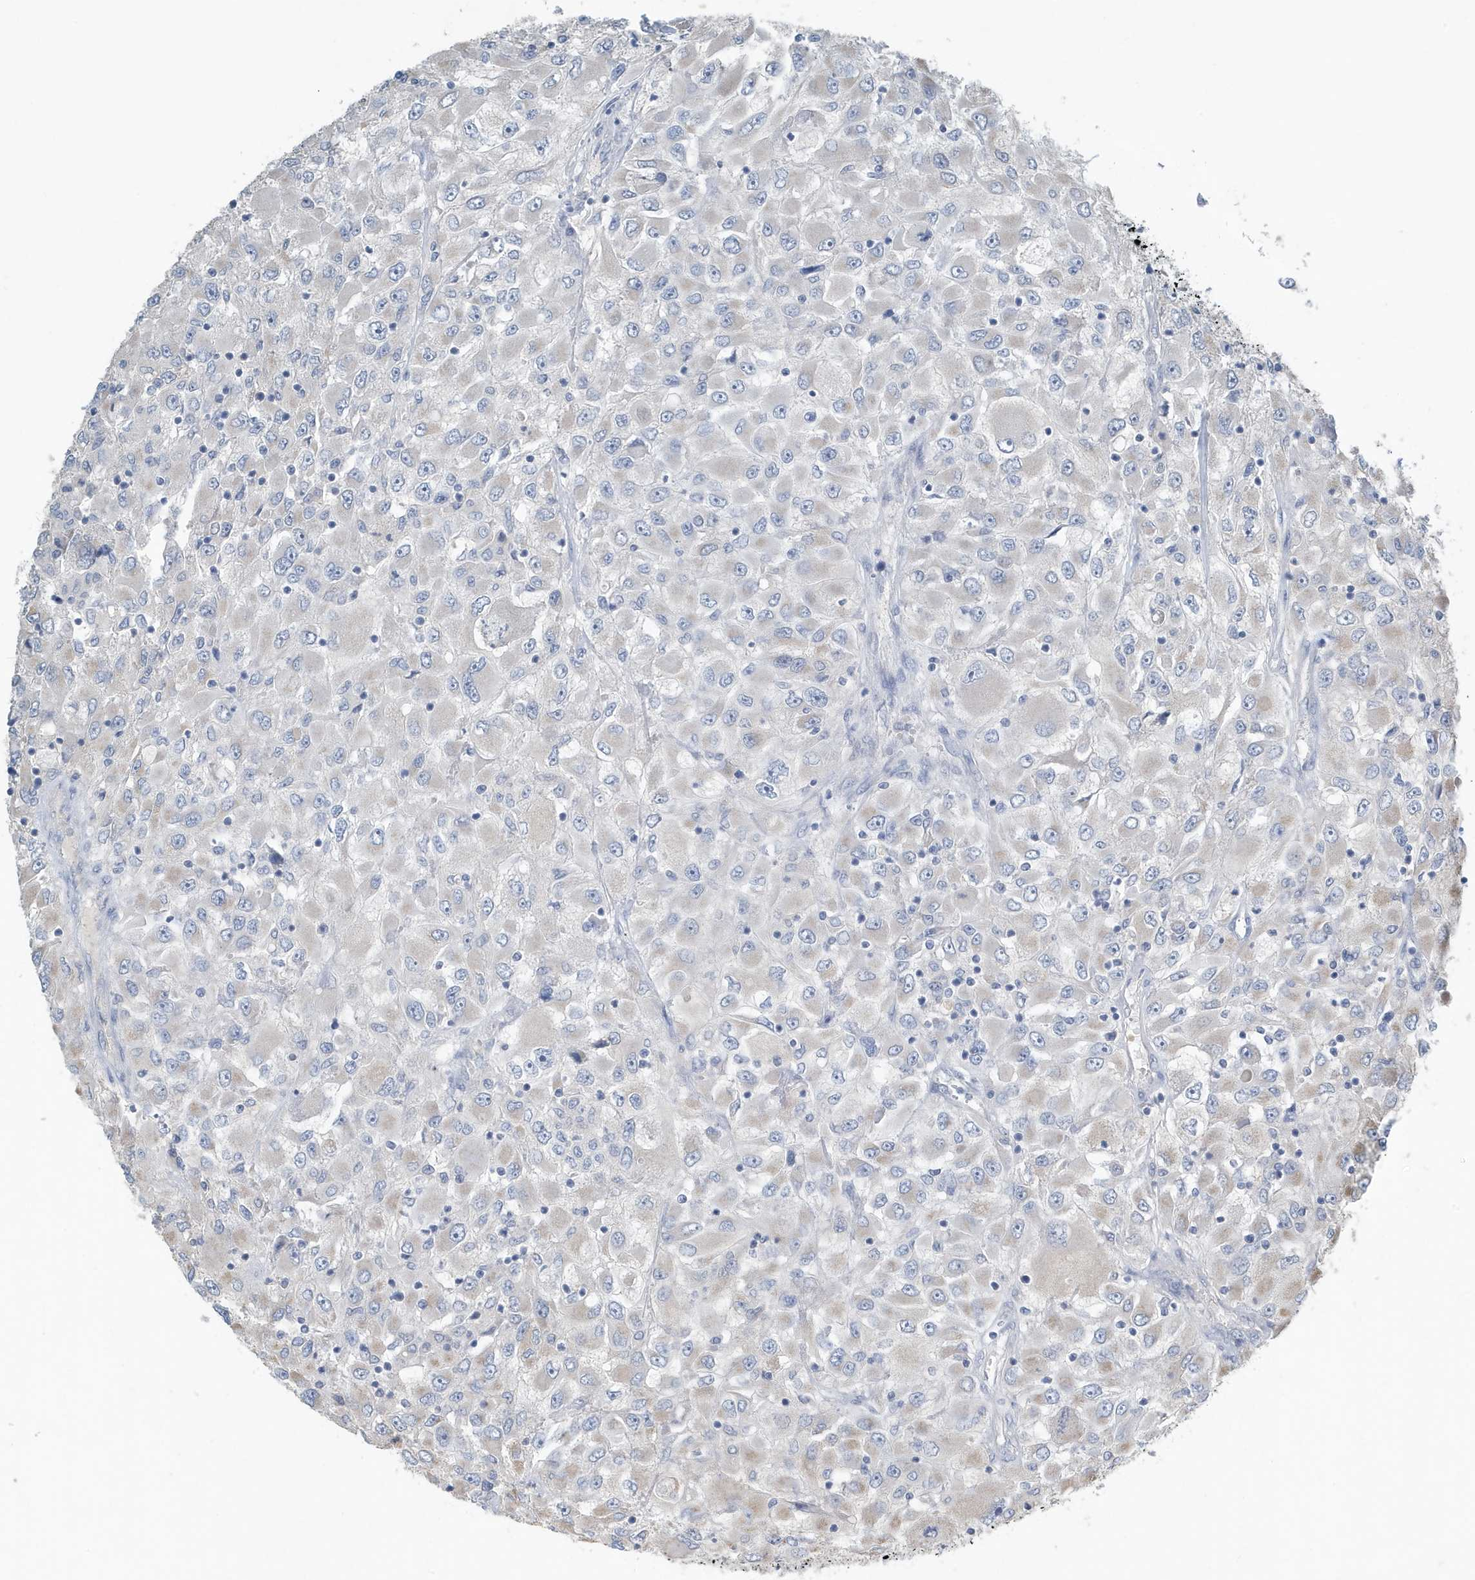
{"staining": {"intensity": "negative", "quantity": "none", "location": "none"}, "tissue": "renal cancer", "cell_type": "Tumor cells", "image_type": "cancer", "snomed": [{"axis": "morphology", "description": "Adenocarcinoma, NOS"}, {"axis": "topography", "description": "Kidney"}], "caption": "Protein analysis of adenocarcinoma (renal) reveals no significant staining in tumor cells. The staining is performed using DAB brown chromogen with nuclei counter-stained in using hematoxylin.", "gene": "UGT2B4", "patient": {"sex": "female", "age": 52}}